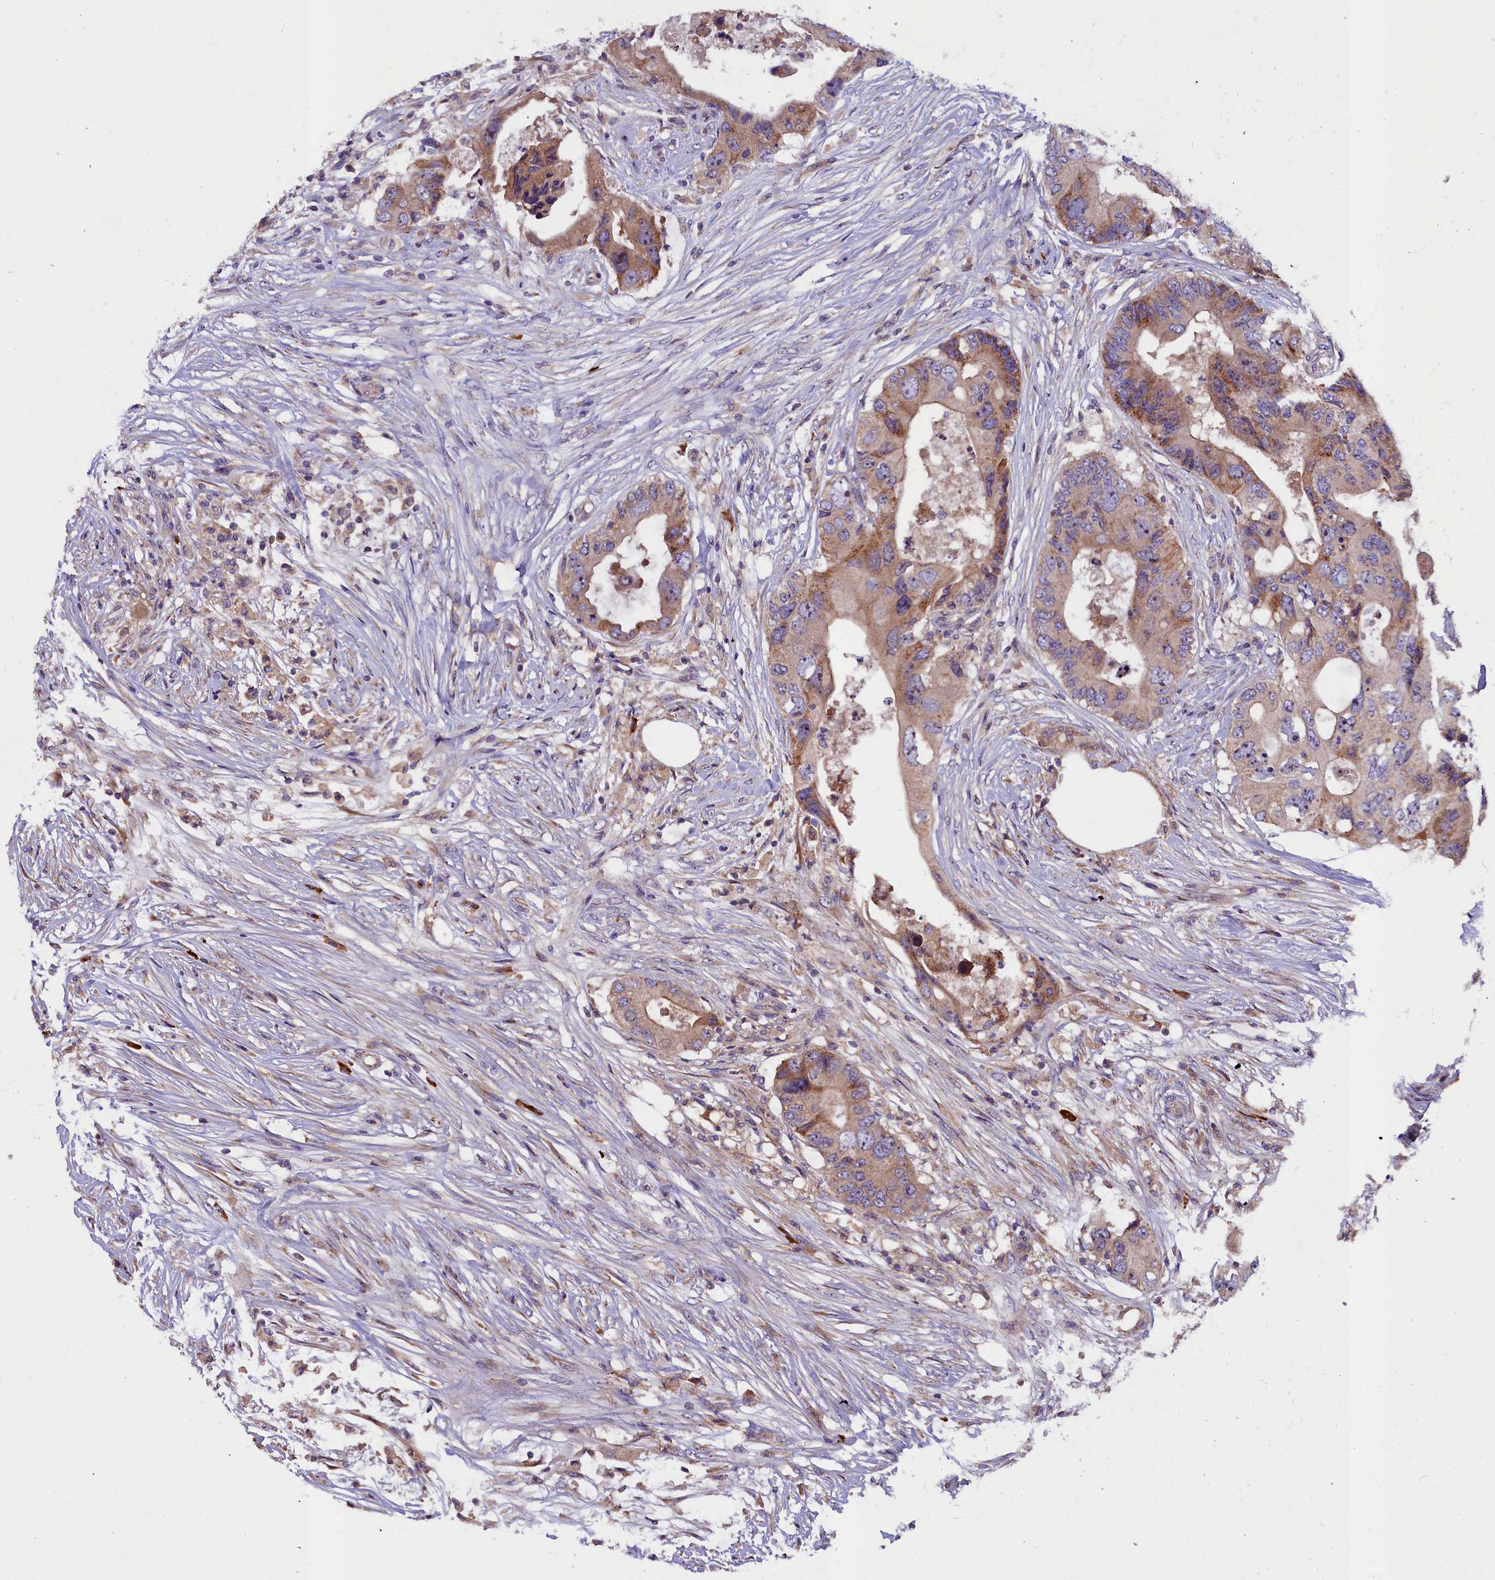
{"staining": {"intensity": "moderate", "quantity": ">75%", "location": "cytoplasmic/membranous,nuclear"}, "tissue": "colorectal cancer", "cell_type": "Tumor cells", "image_type": "cancer", "snomed": [{"axis": "morphology", "description": "Adenocarcinoma, NOS"}, {"axis": "topography", "description": "Colon"}], "caption": "Immunohistochemistry (IHC) (DAB (3,3'-diaminobenzidine)) staining of colorectal cancer (adenocarcinoma) exhibits moderate cytoplasmic/membranous and nuclear protein expression in approximately >75% of tumor cells.", "gene": "FRY", "patient": {"sex": "male", "age": 71}}